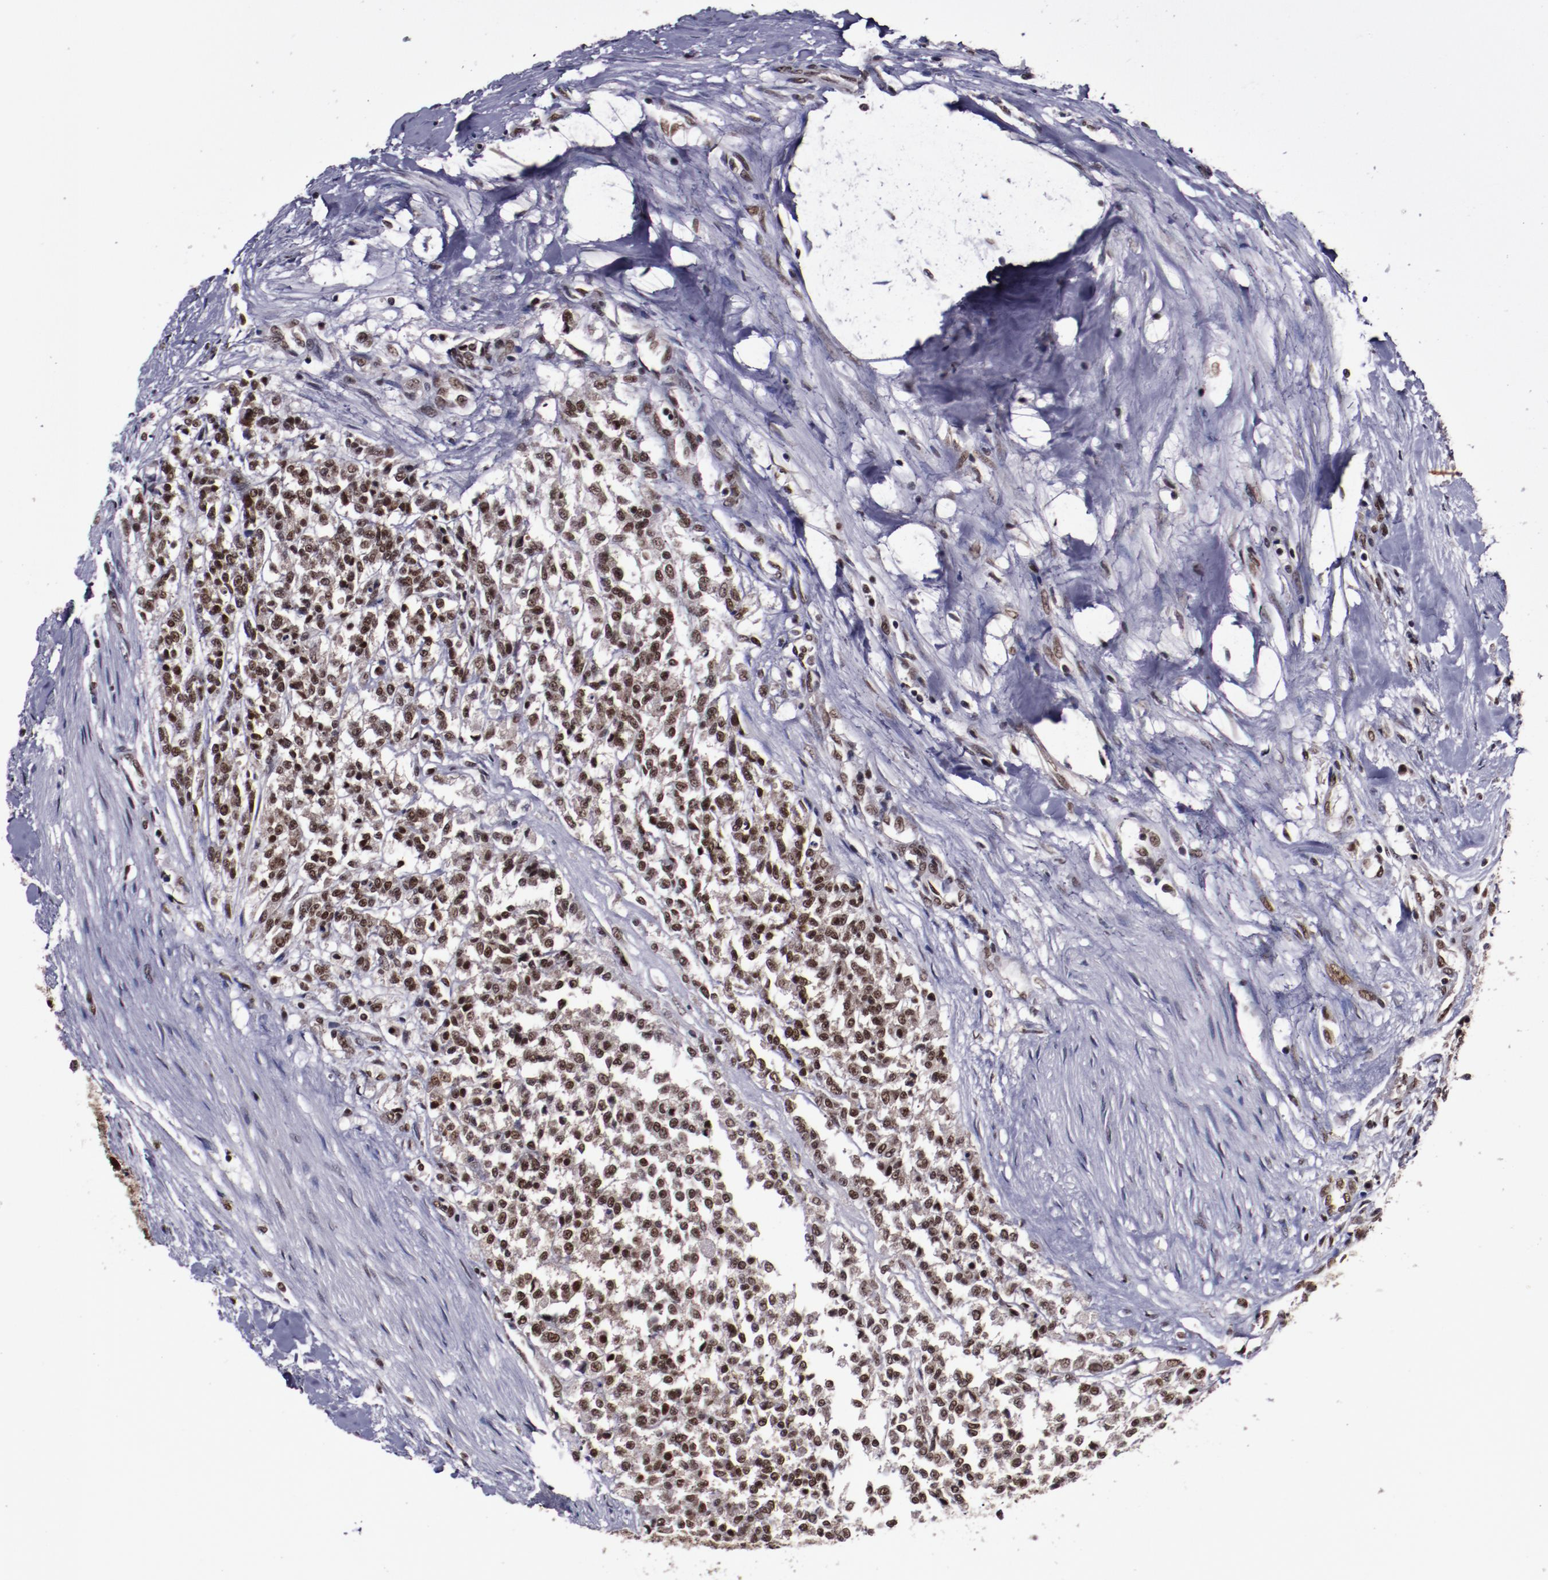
{"staining": {"intensity": "moderate", "quantity": ">75%", "location": "nuclear"}, "tissue": "testis cancer", "cell_type": "Tumor cells", "image_type": "cancer", "snomed": [{"axis": "morphology", "description": "Seminoma, NOS"}, {"axis": "topography", "description": "Testis"}], "caption": "Protein staining of seminoma (testis) tissue shows moderate nuclear expression in about >75% of tumor cells. Ihc stains the protein in brown and the nuclei are stained blue.", "gene": "ERH", "patient": {"sex": "male", "age": 59}}